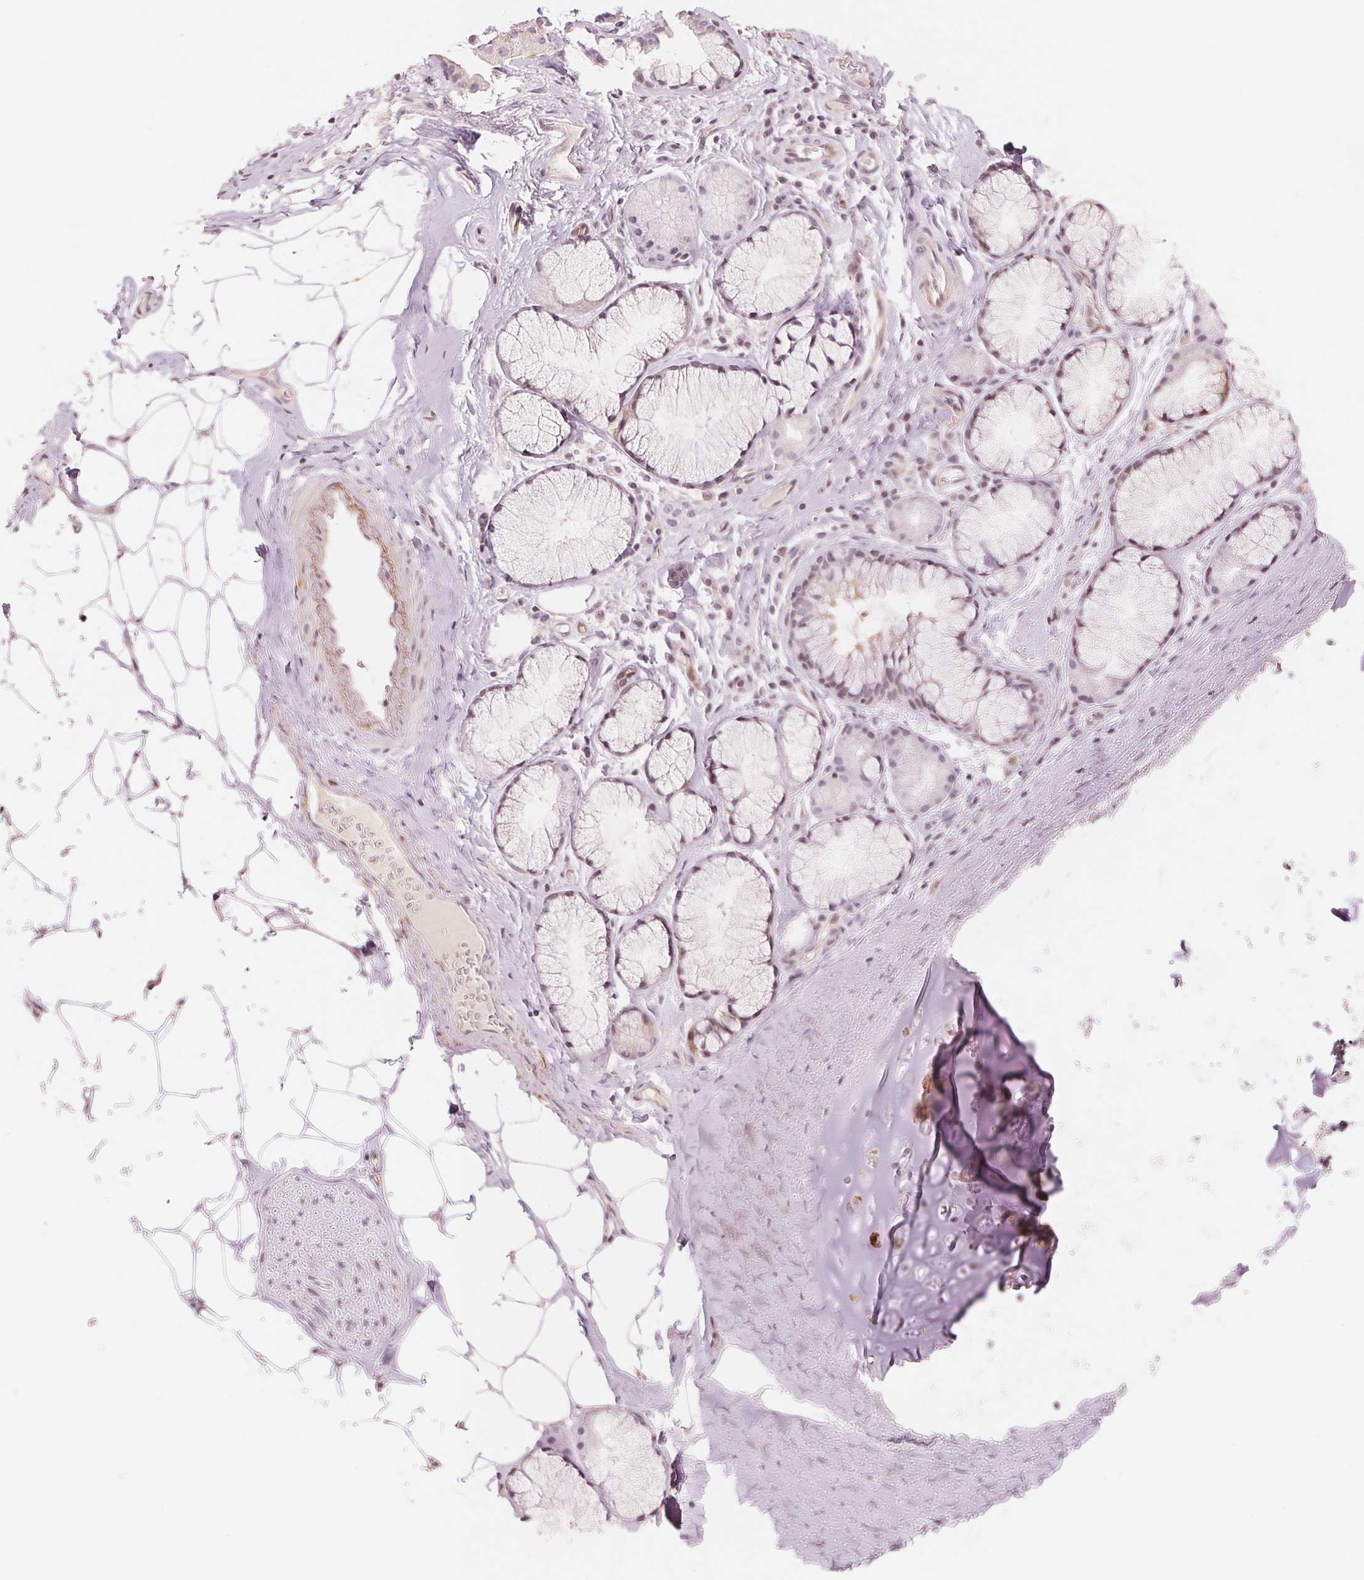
{"staining": {"intensity": "moderate", "quantity": "<25%", "location": "cytoplasmic/membranous"}, "tissue": "adipose tissue", "cell_type": "Adipocytes", "image_type": "normal", "snomed": [{"axis": "morphology", "description": "Normal tissue, NOS"}, {"axis": "topography", "description": "Bronchus"}, {"axis": "topography", "description": "Lung"}], "caption": "Immunohistochemical staining of normal adipose tissue demonstrates moderate cytoplasmic/membranous protein staining in approximately <25% of adipocytes.", "gene": "SLC17A4", "patient": {"sex": "female", "age": 57}}